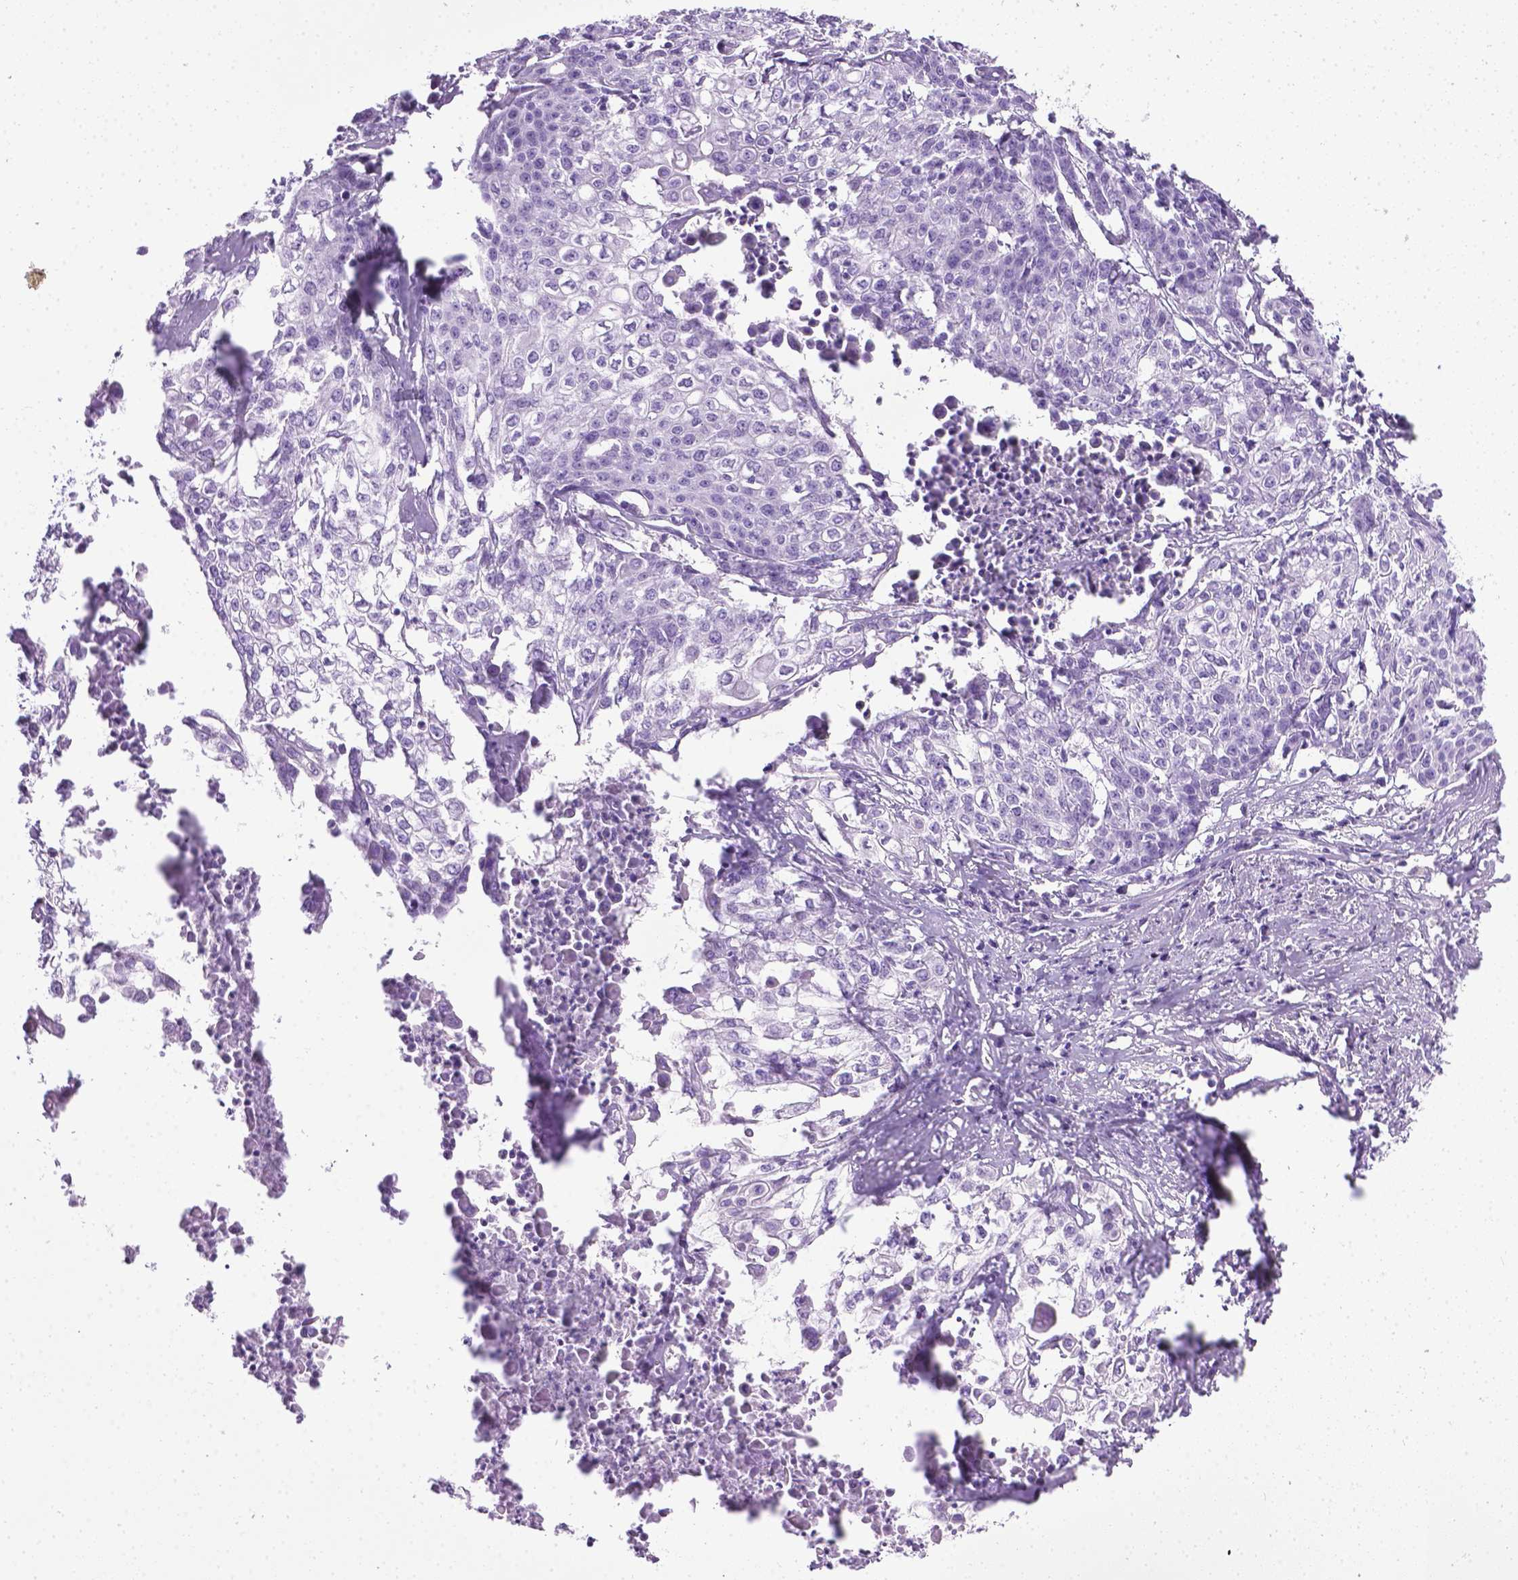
{"staining": {"intensity": "negative", "quantity": "none", "location": "none"}, "tissue": "cervical cancer", "cell_type": "Tumor cells", "image_type": "cancer", "snomed": [{"axis": "morphology", "description": "Squamous cell carcinoma, NOS"}, {"axis": "topography", "description": "Cervix"}], "caption": "An image of human cervical cancer (squamous cell carcinoma) is negative for staining in tumor cells.", "gene": "LELP1", "patient": {"sex": "female", "age": 39}}